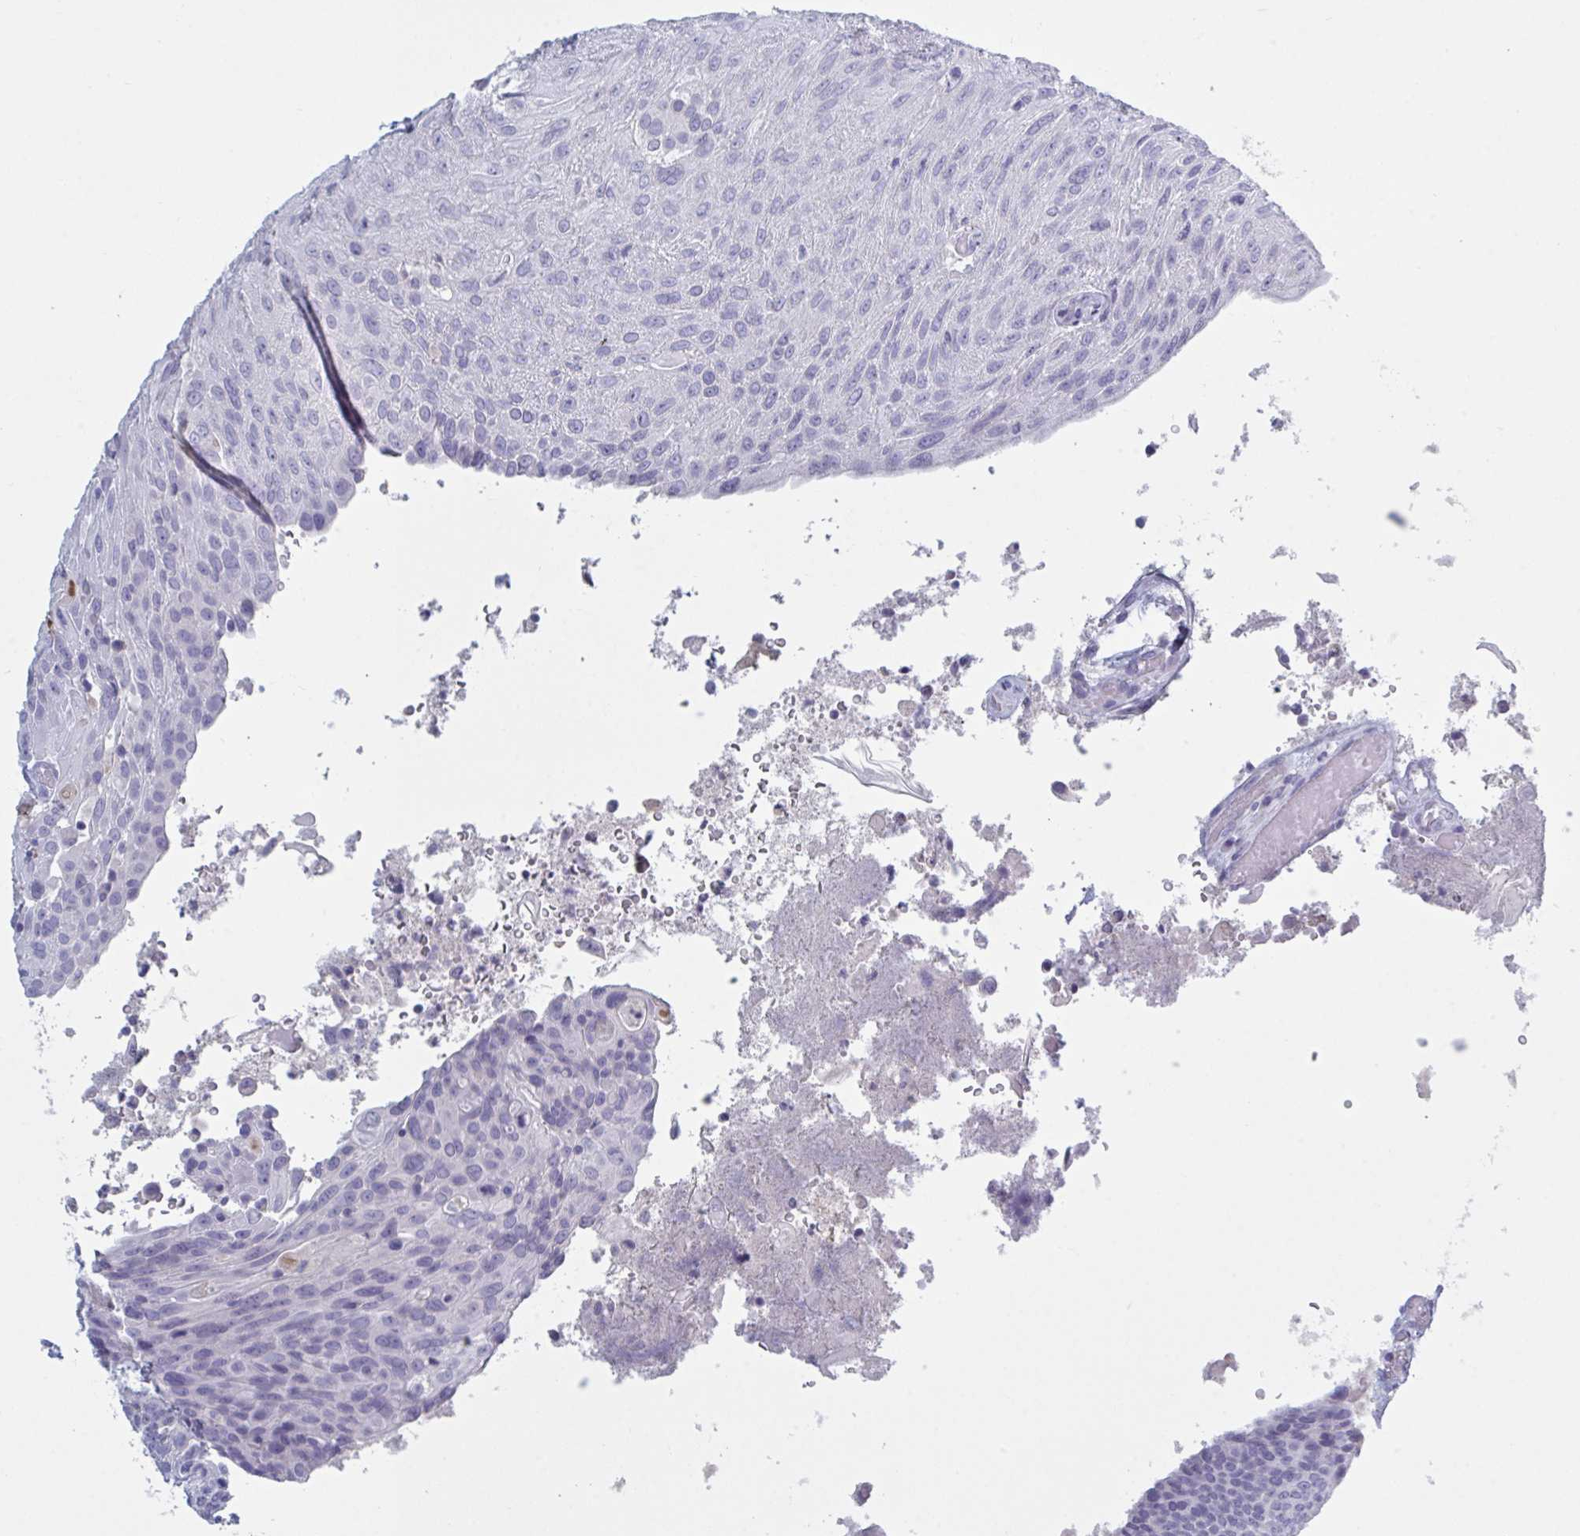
{"staining": {"intensity": "negative", "quantity": "none", "location": "none"}, "tissue": "urothelial cancer", "cell_type": "Tumor cells", "image_type": "cancer", "snomed": [{"axis": "morphology", "description": "Urothelial carcinoma, High grade"}, {"axis": "topography", "description": "Urinary bladder"}], "caption": "An image of human high-grade urothelial carcinoma is negative for staining in tumor cells. (Stains: DAB (3,3'-diaminobenzidine) IHC with hematoxylin counter stain, Microscopy: brightfield microscopy at high magnification).", "gene": "NDUFC2", "patient": {"sex": "female", "age": 70}}